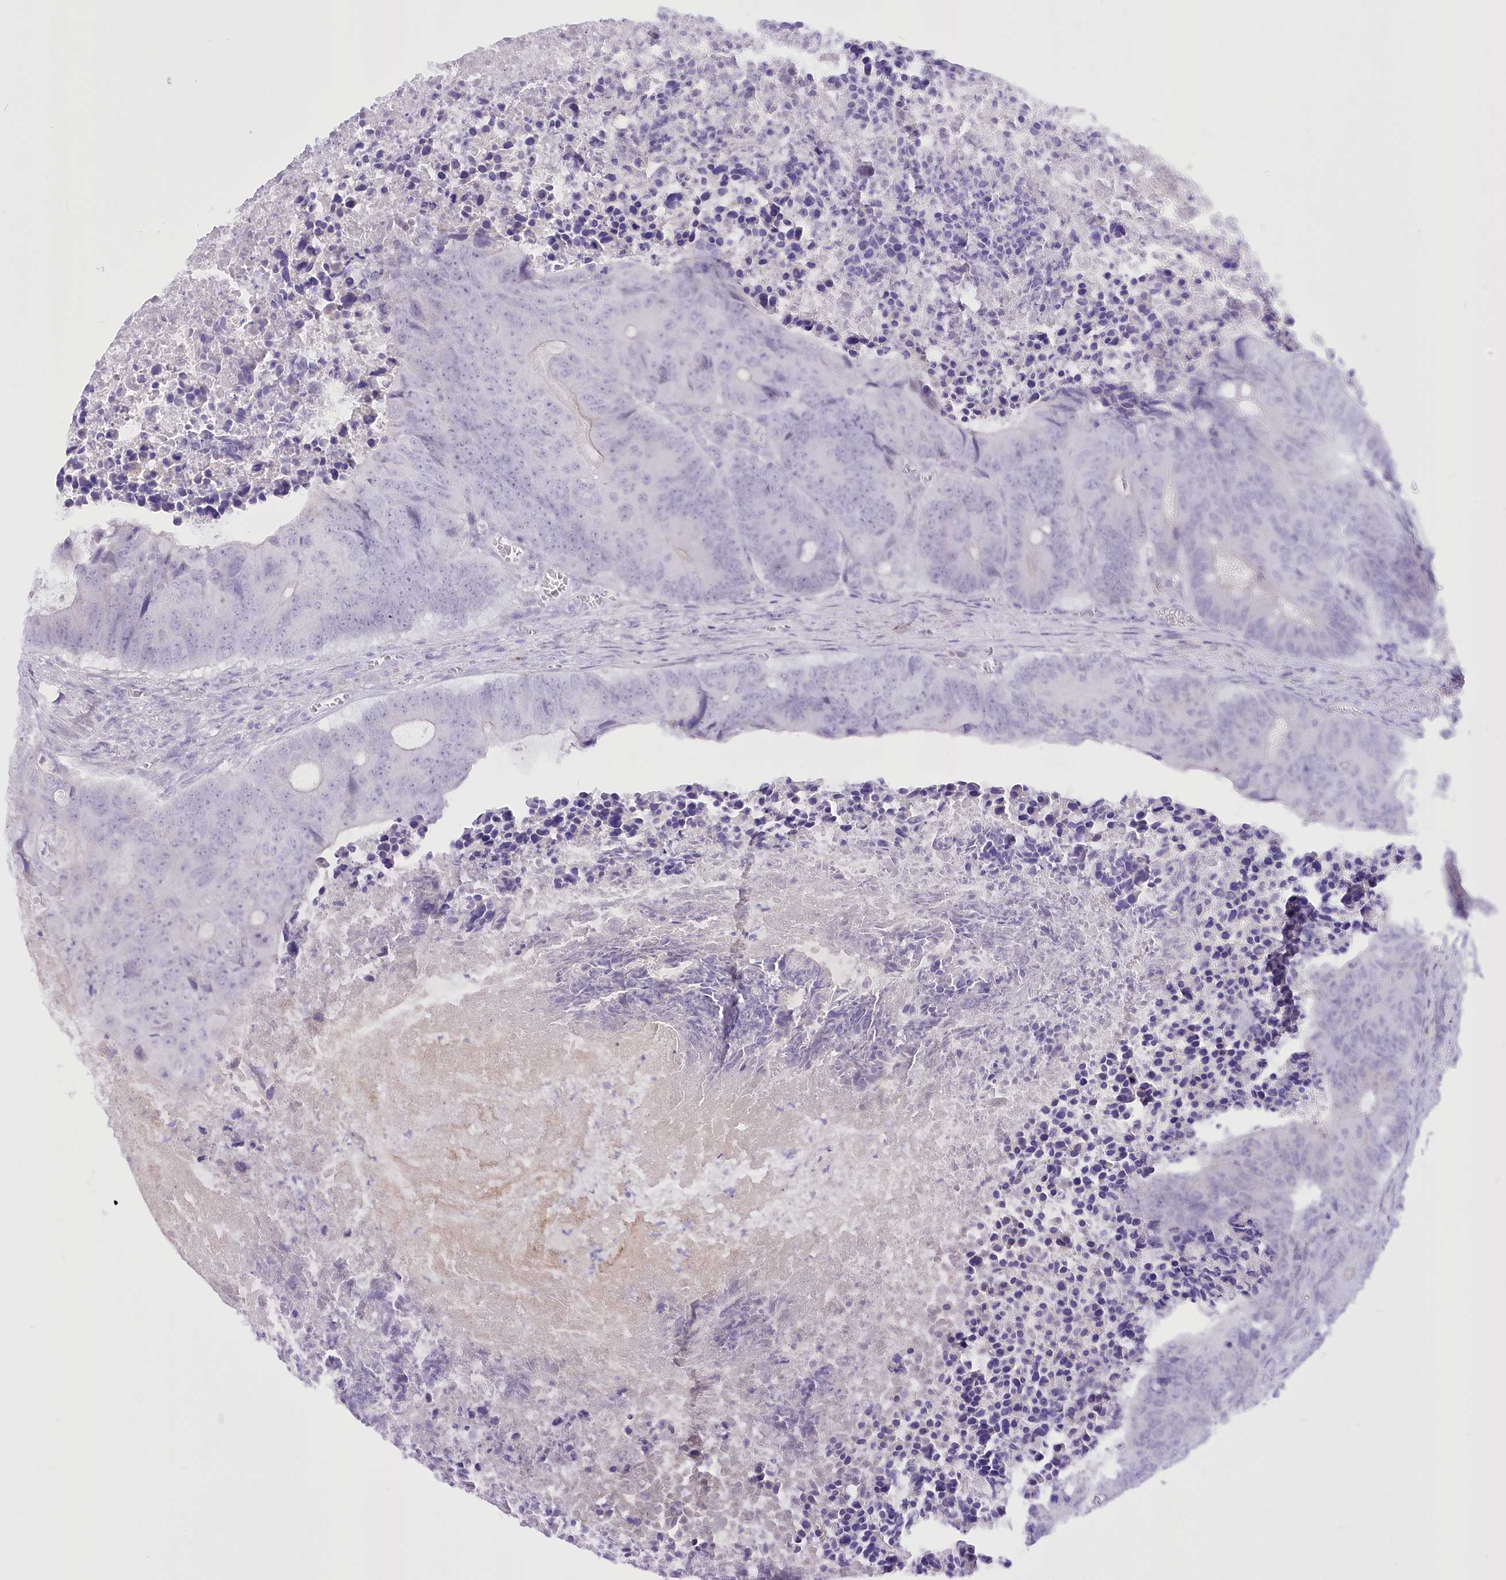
{"staining": {"intensity": "negative", "quantity": "none", "location": "none"}, "tissue": "colorectal cancer", "cell_type": "Tumor cells", "image_type": "cancer", "snomed": [{"axis": "morphology", "description": "Adenocarcinoma, NOS"}, {"axis": "topography", "description": "Colon"}], "caption": "An immunohistochemistry micrograph of colorectal cancer (adenocarcinoma) is shown. There is no staining in tumor cells of colorectal cancer (adenocarcinoma).", "gene": "BEND7", "patient": {"sex": "male", "age": 87}}